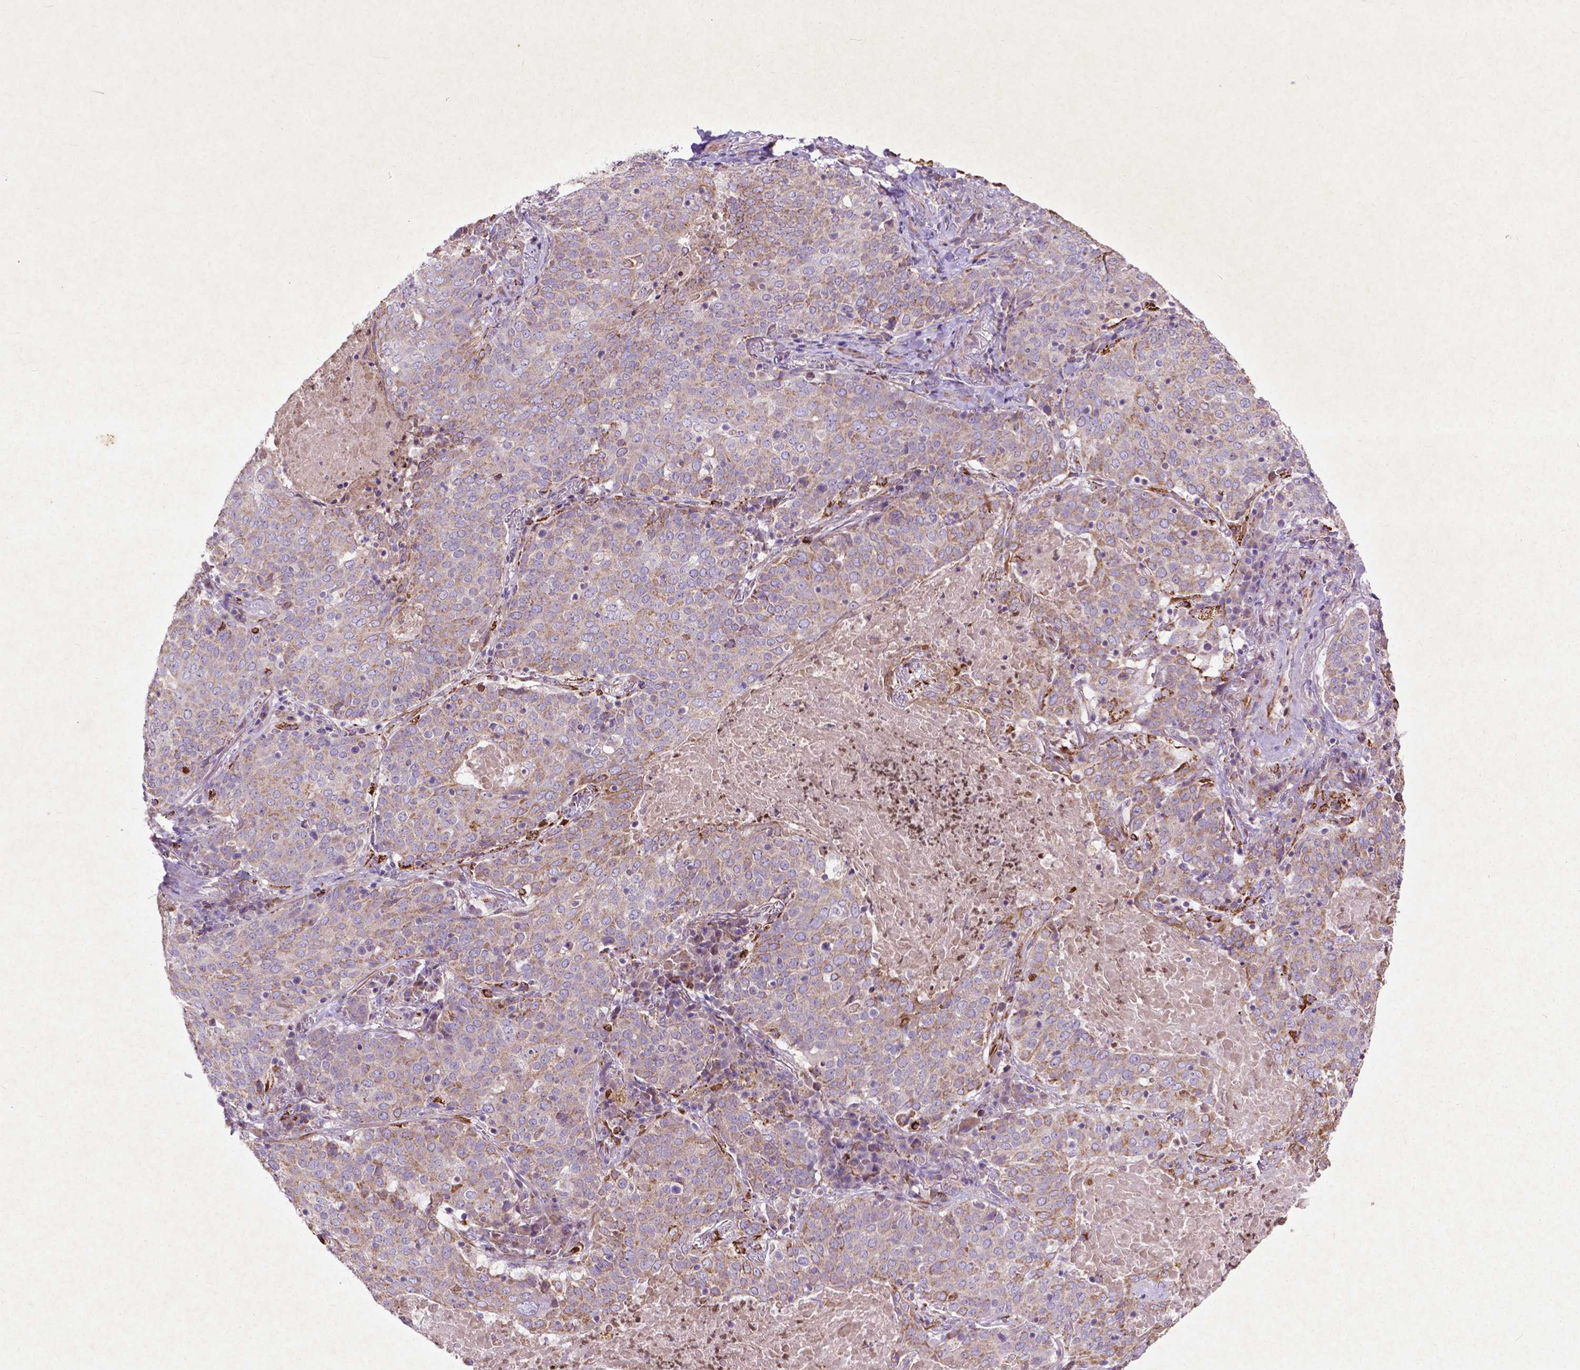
{"staining": {"intensity": "weak", "quantity": "25%-75%", "location": "cytoplasmic/membranous"}, "tissue": "lung cancer", "cell_type": "Tumor cells", "image_type": "cancer", "snomed": [{"axis": "morphology", "description": "Squamous cell carcinoma, NOS"}, {"axis": "topography", "description": "Lung"}], "caption": "Lung squamous cell carcinoma was stained to show a protein in brown. There is low levels of weak cytoplasmic/membranous positivity in about 25%-75% of tumor cells.", "gene": "THEGL", "patient": {"sex": "male", "age": 82}}